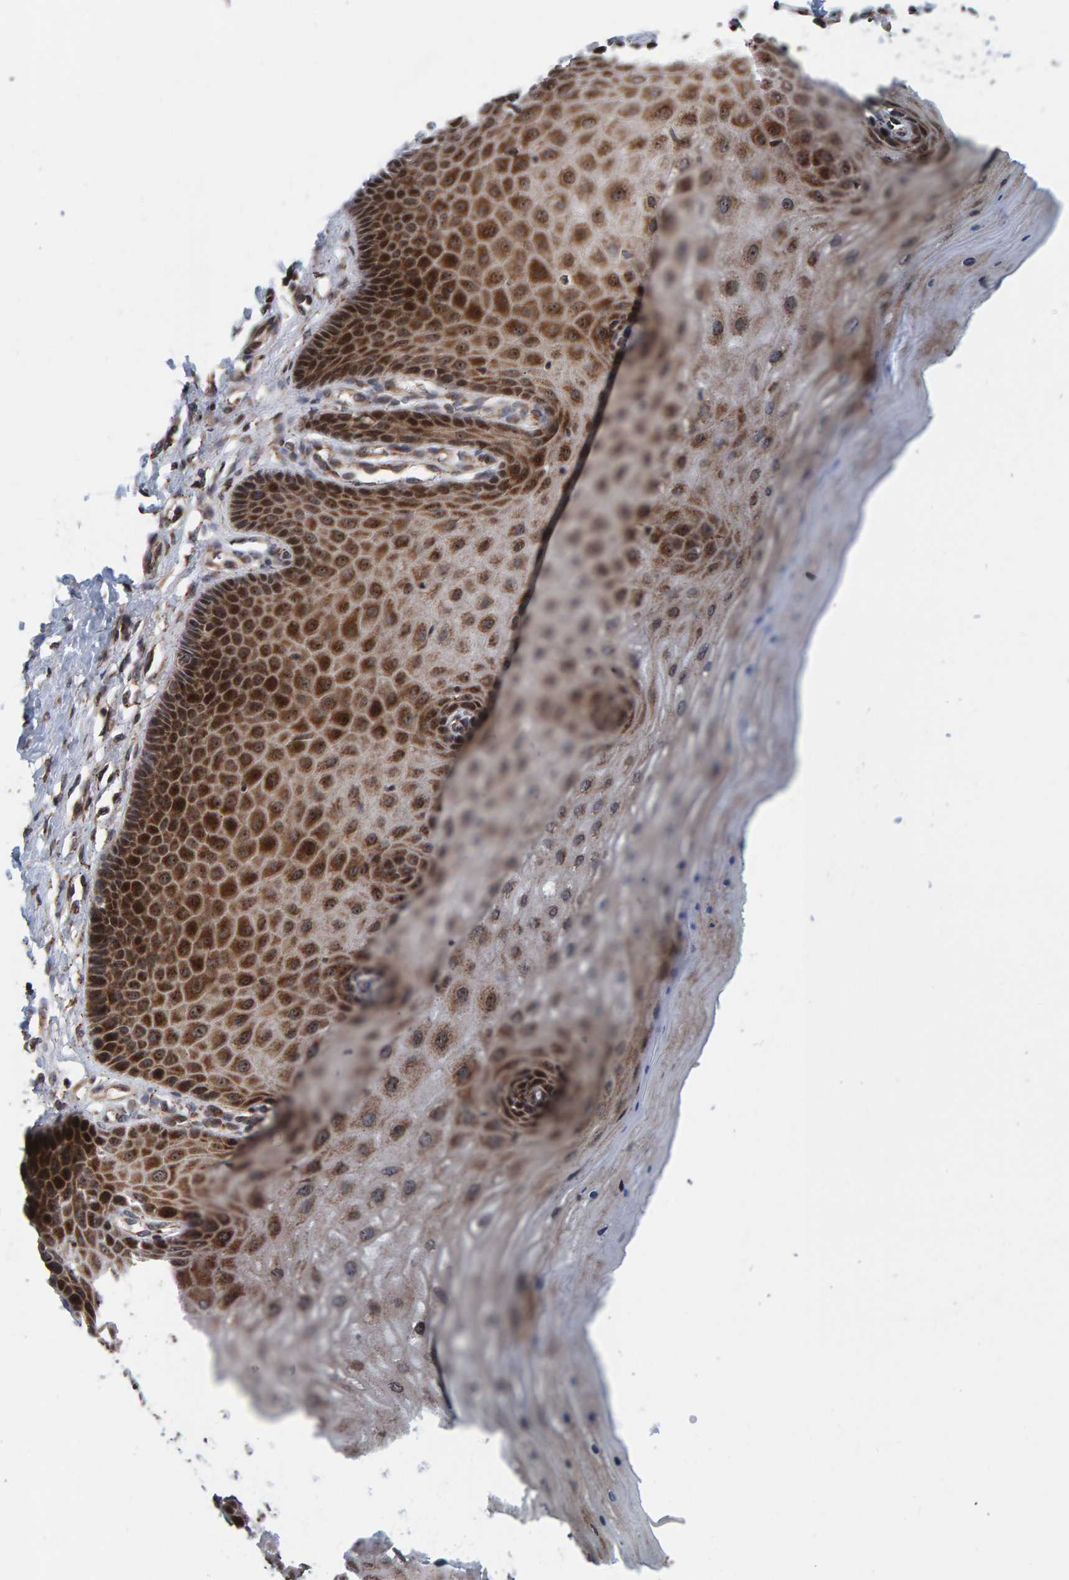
{"staining": {"intensity": "moderate", "quantity": ">75%", "location": "cytoplasmic/membranous,nuclear"}, "tissue": "cervix", "cell_type": "Glandular cells", "image_type": "normal", "snomed": [{"axis": "morphology", "description": "Normal tissue, NOS"}, {"axis": "topography", "description": "Cervix"}], "caption": "Immunohistochemistry (IHC) of unremarkable human cervix exhibits medium levels of moderate cytoplasmic/membranous,nuclear expression in about >75% of glandular cells.", "gene": "CCDC25", "patient": {"sex": "female", "age": 55}}